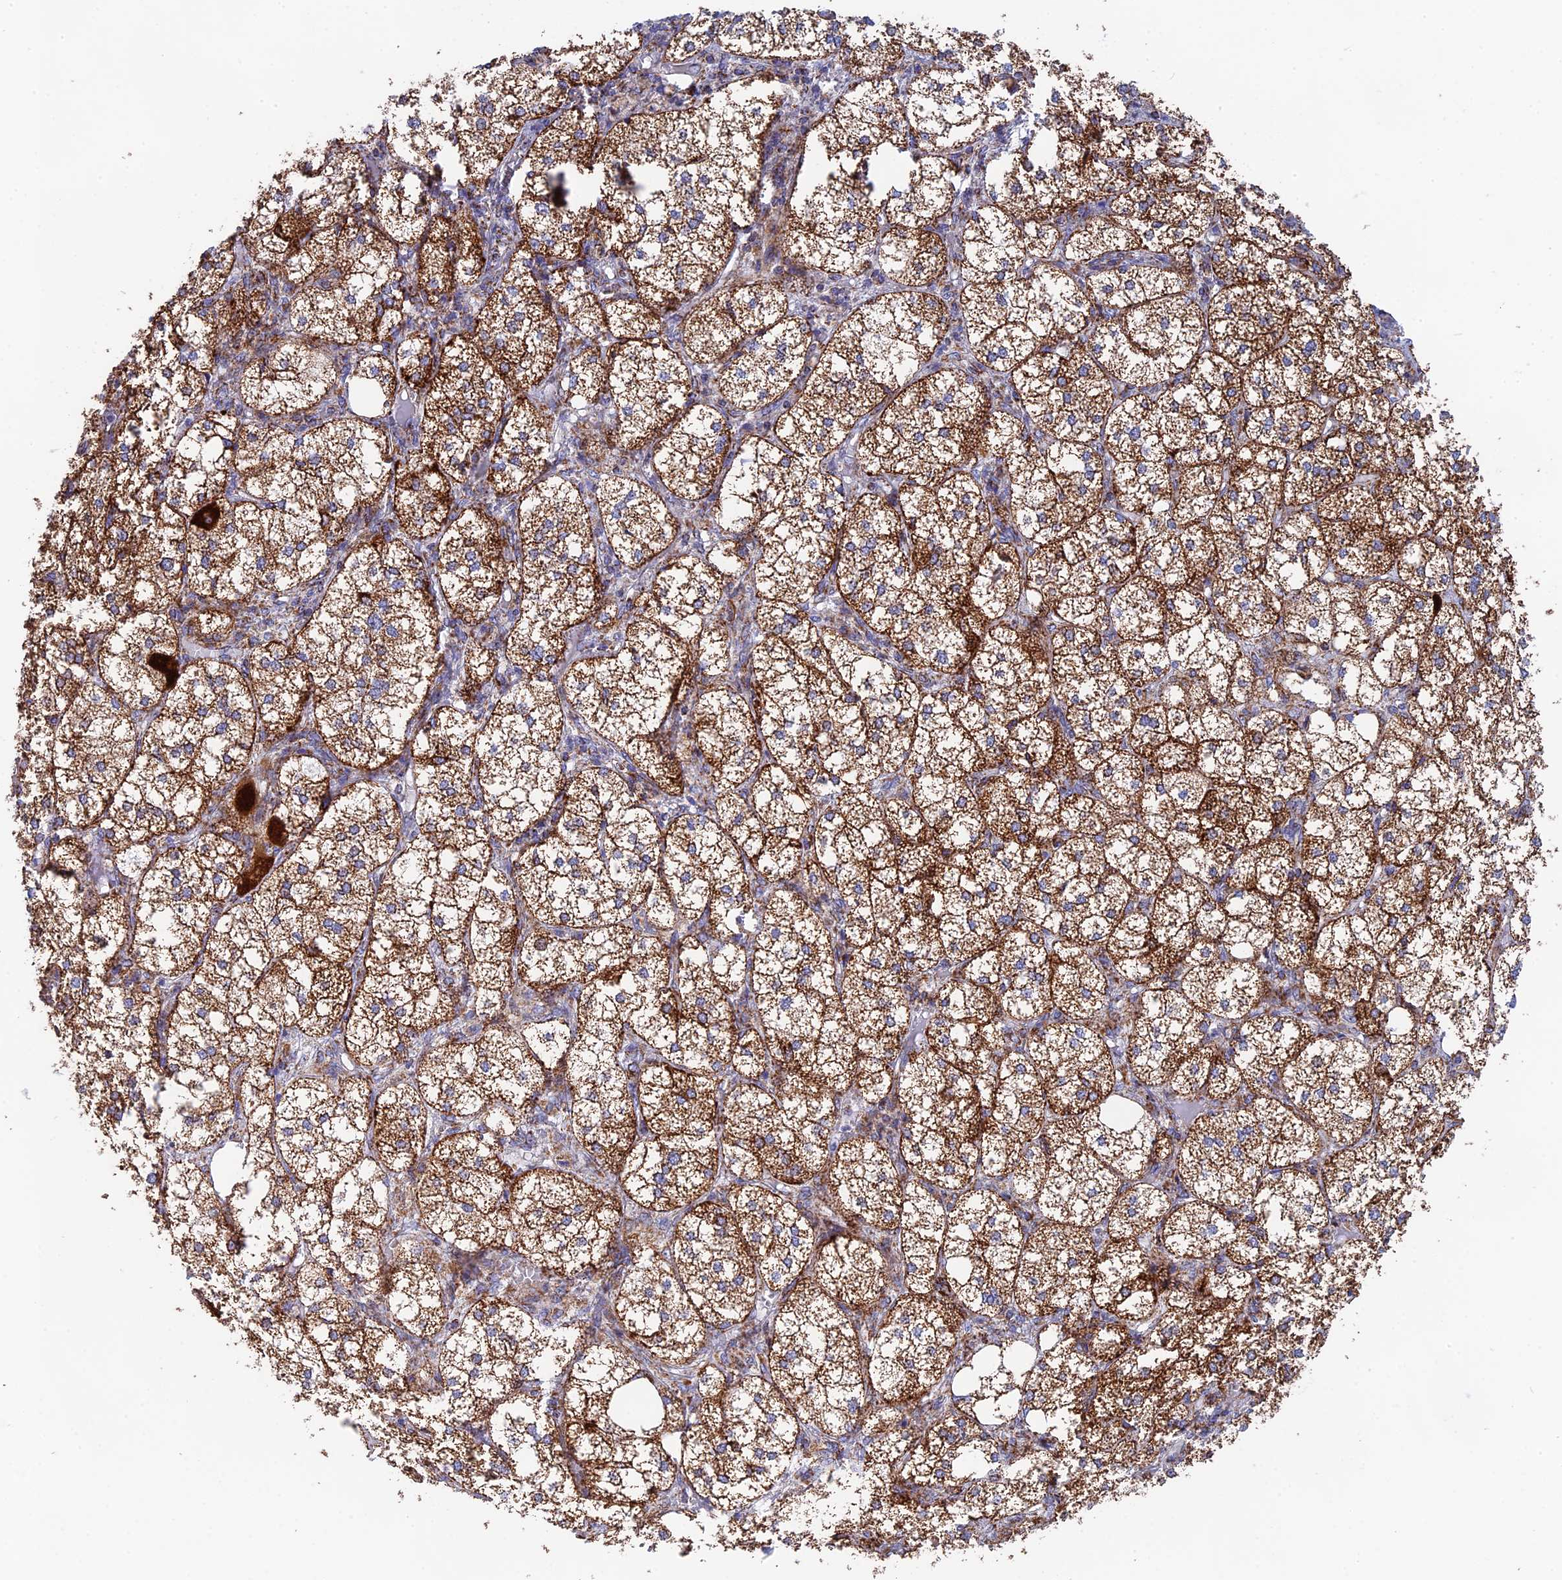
{"staining": {"intensity": "strong", "quantity": ">75%", "location": "cytoplasmic/membranous"}, "tissue": "adrenal gland", "cell_type": "Glandular cells", "image_type": "normal", "snomed": [{"axis": "morphology", "description": "Normal tissue, NOS"}, {"axis": "topography", "description": "Adrenal gland"}], "caption": "Glandular cells demonstrate high levels of strong cytoplasmic/membranous positivity in about >75% of cells in normal human adrenal gland.", "gene": "NDUFA5", "patient": {"sex": "female", "age": 61}}